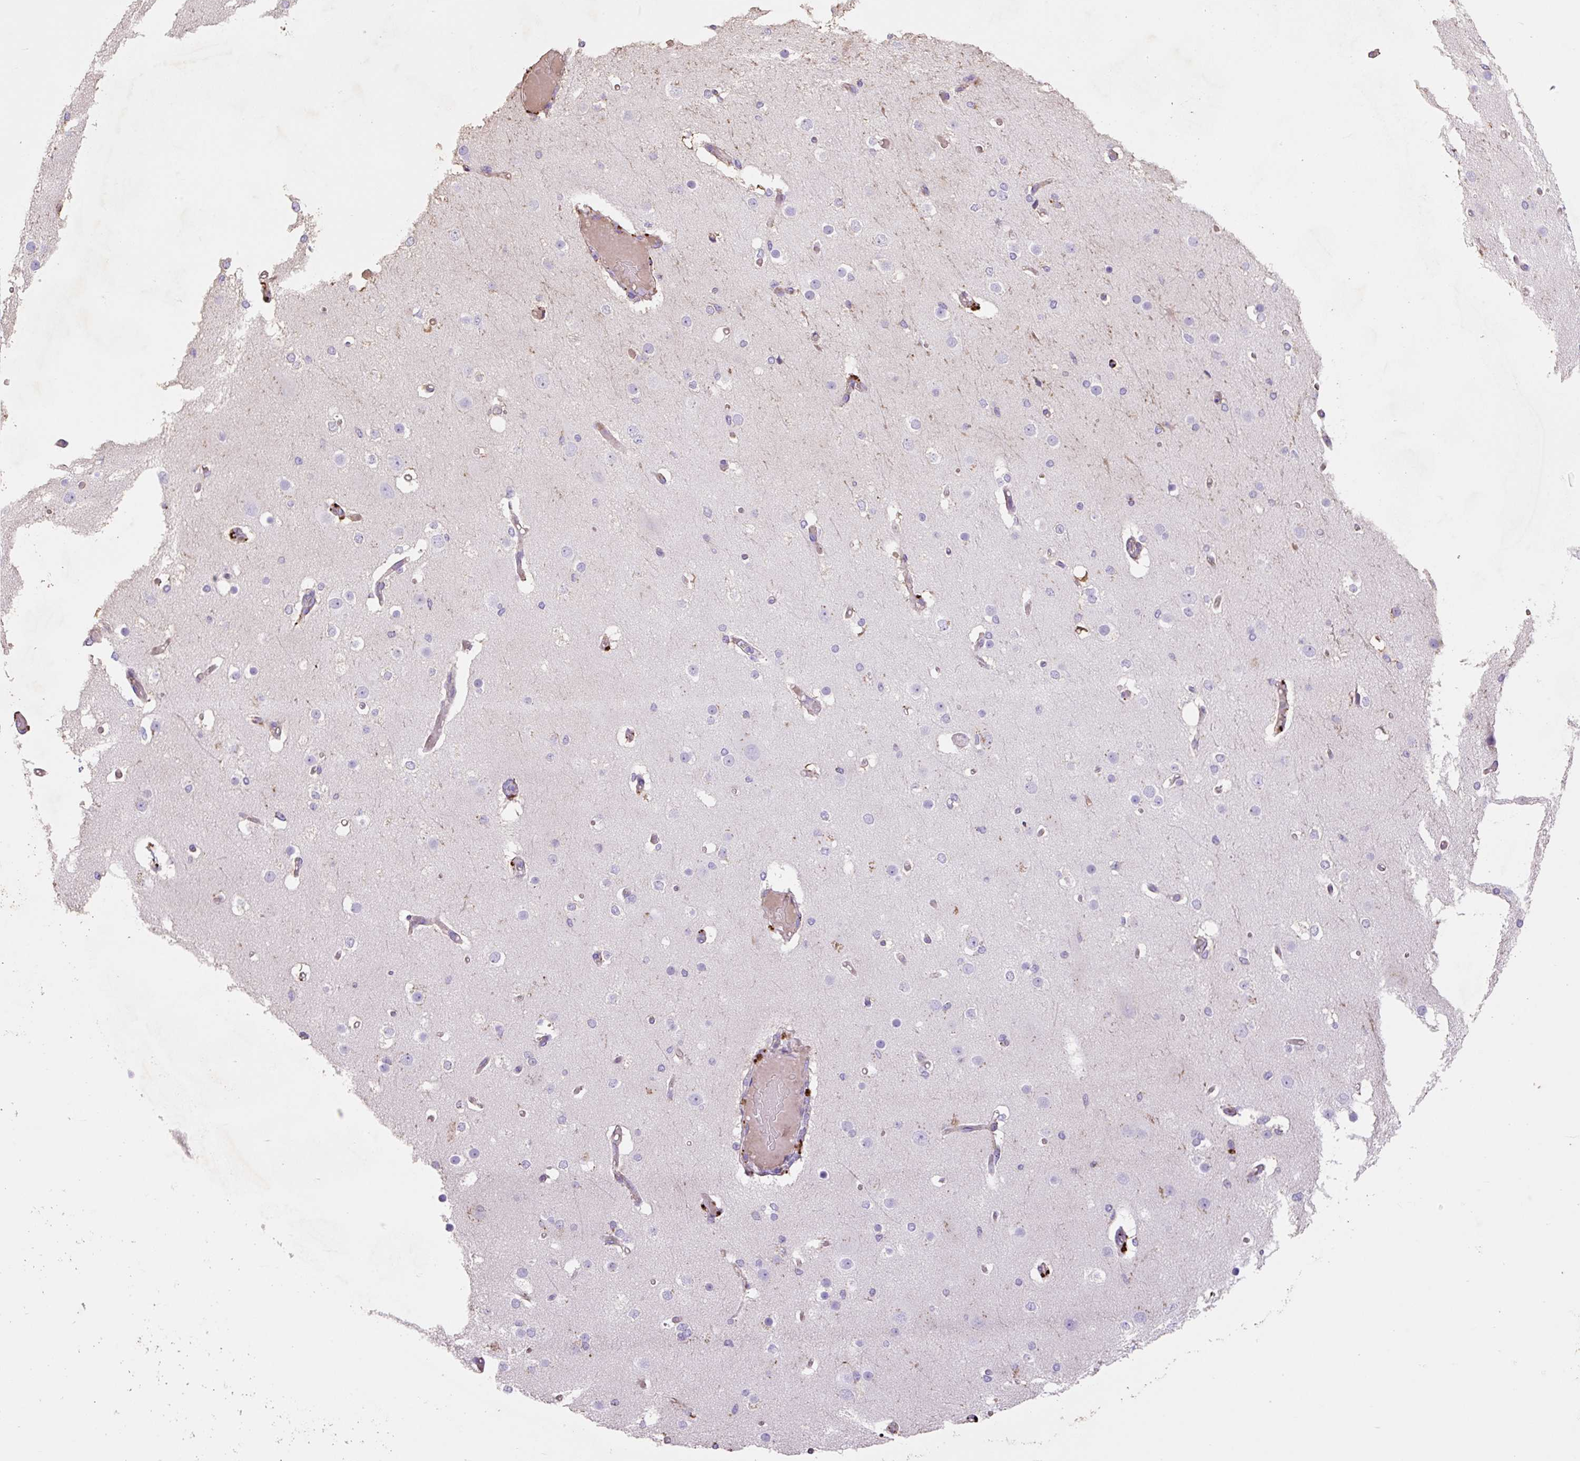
{"staining": {"intensity": "negative", "quantity": "none", "location": "none"}, "tissue": "cerebral cortex", "cell_type": "Endothelial cells", "image_type": "normal", "snomed": [{"axis": "morphology", "description": "Normal tissue, NOS"}, {"axis": "morphology", "description": "Inflammation, NOS"}, {"axis": "topography", "description": "Cerebral cortex"}], "caption": "A photomicrograph of cerebral cortex stained for a protein shows no brown staining in endothelial cells. (Immunohistochemistry, brightfield microscopy, high magnification).", "gene": "HEXA", "patient": {"sex": "male", "age": 6}}